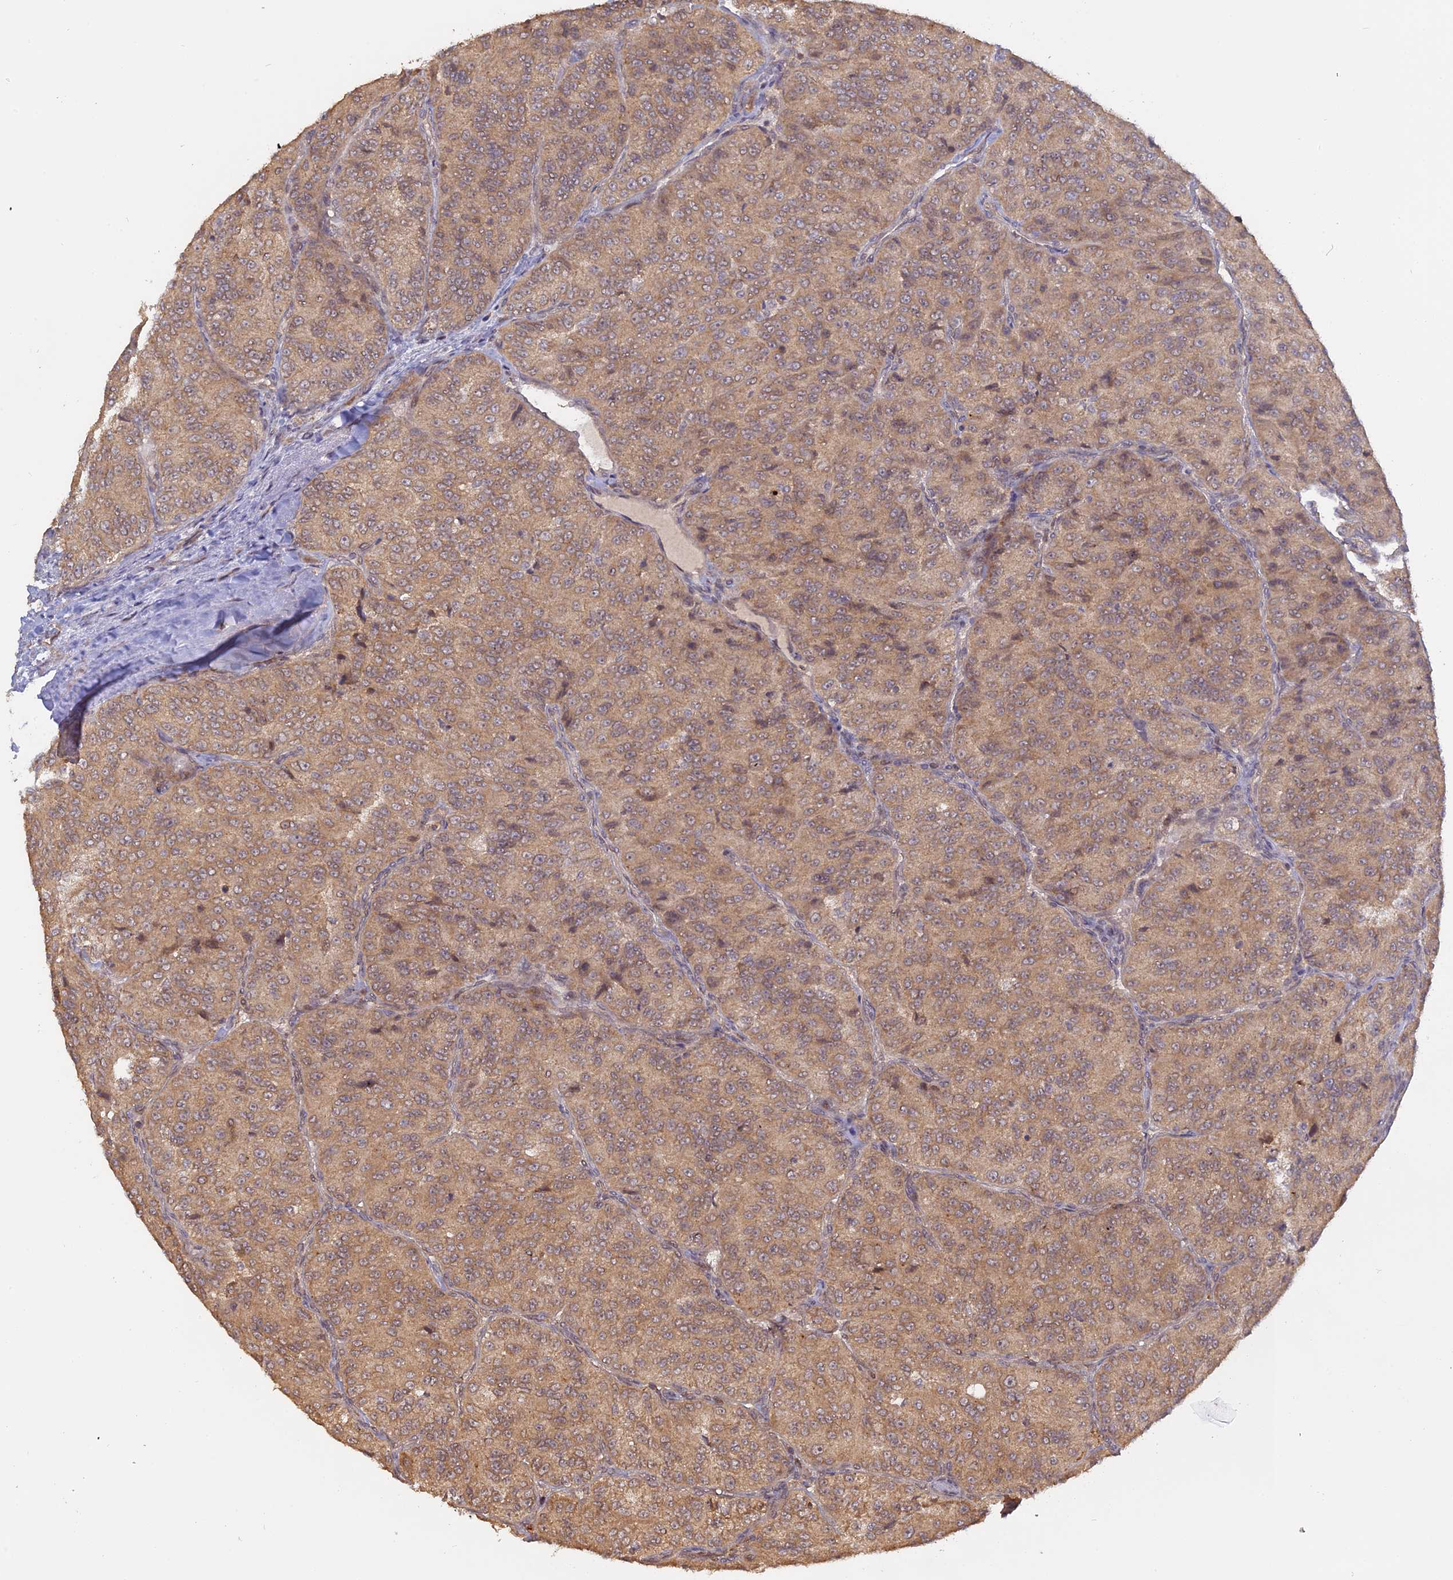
{"staining": {"intensity": "moderate", "quantity": ">75%", "location": "cytoplasmic/membranous"}, "tissue": "renal cancer", "cell_type": "Tumor cells", "image_type": "cancer", "snomed": [{"axis": "morphology", "description": "Adenocarcinoma, NOS"}, {"axis": "topography", "description": "Kidney"}], "caption": "High-power microscopy captured an IHC micrograph of renal cancer (adenocarcinoma), revealing moderate cytoplasmic/membranous positivity in about >75% of tumor cells.", "gene": "PKIG", "patient": {"sex": "female", "age": 63}}